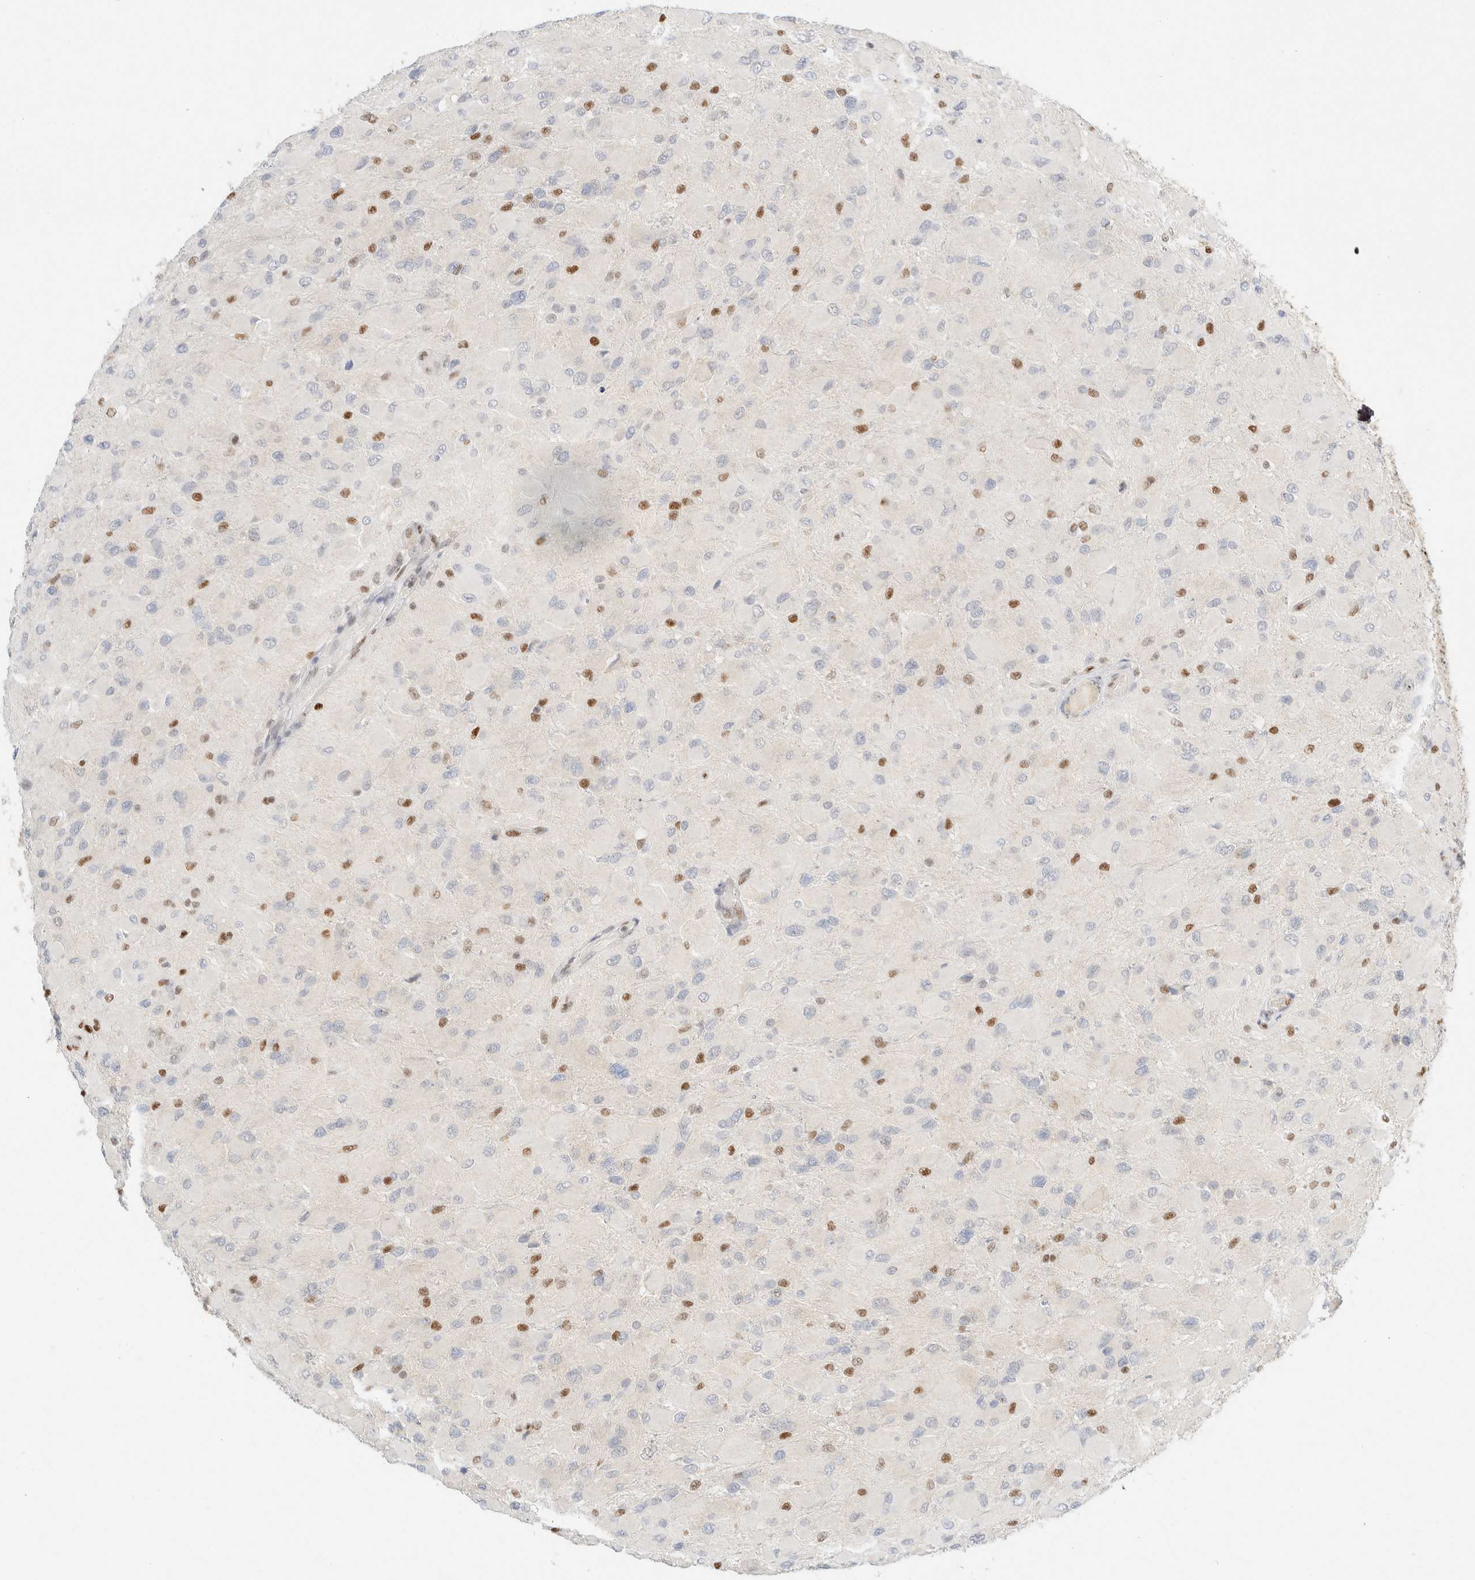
{"staining": {"intensity": "negative", "quantity": "none", "location": "none"}, "tissue": "glioma", "cell_type": "Tumor cells", "image_type": "cancer", "snomed": [{"axis": "morphology", "description": "Glioma, malignant, High grade"}, {"axis": "topography", "description": "Cerebral cortex"}], "caption": "Micrograph shows no significant protein staining in tumor cells of malignant glioma (high-grade). (Immunohistochemistry (ihc), brightfield microscopy, high magnification).", "gene": "DDB2", "patient": {"sex": "female", "age": 36}}